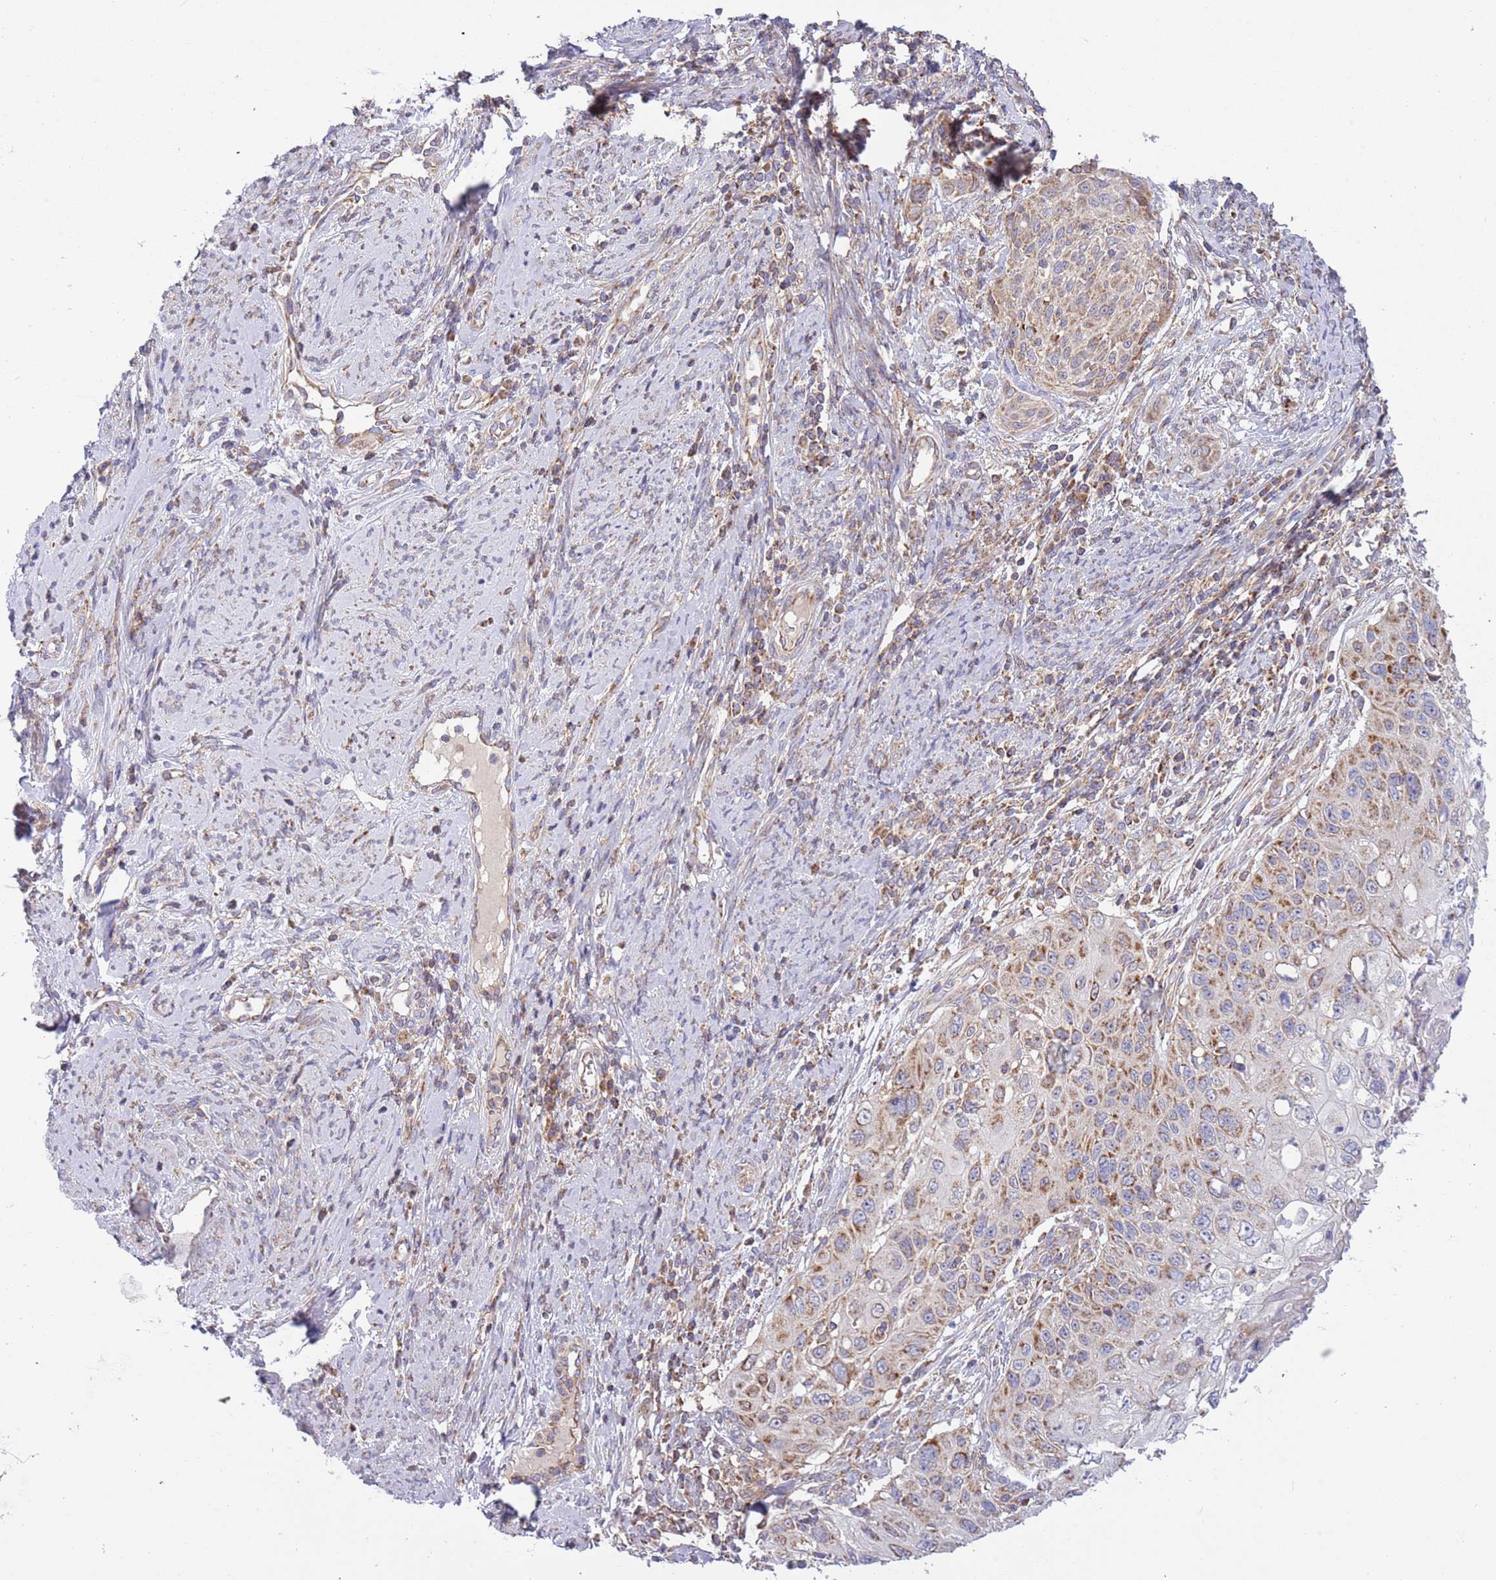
{"staining": {"intensity": "moderate", "quantity": "25%-75%", "location": "cytoplasmic/membranous"}, "tissue": "cervical cancer", "cell_type": "Tumor cells", "image_type": "cancer", "snomed": [{"axis": "morphology", "description": "Squamous cell carcinoma, NOS"}, {"axis": "topography", "description": "Cervix"}], "caption": "A brown stain shows moderate cytoplasmic/membranous staining of a protein in cervical squamous cell carcinoma tumor cells.", "gene": "IRS4", "patient": {"sex": "female", "age": 70}}